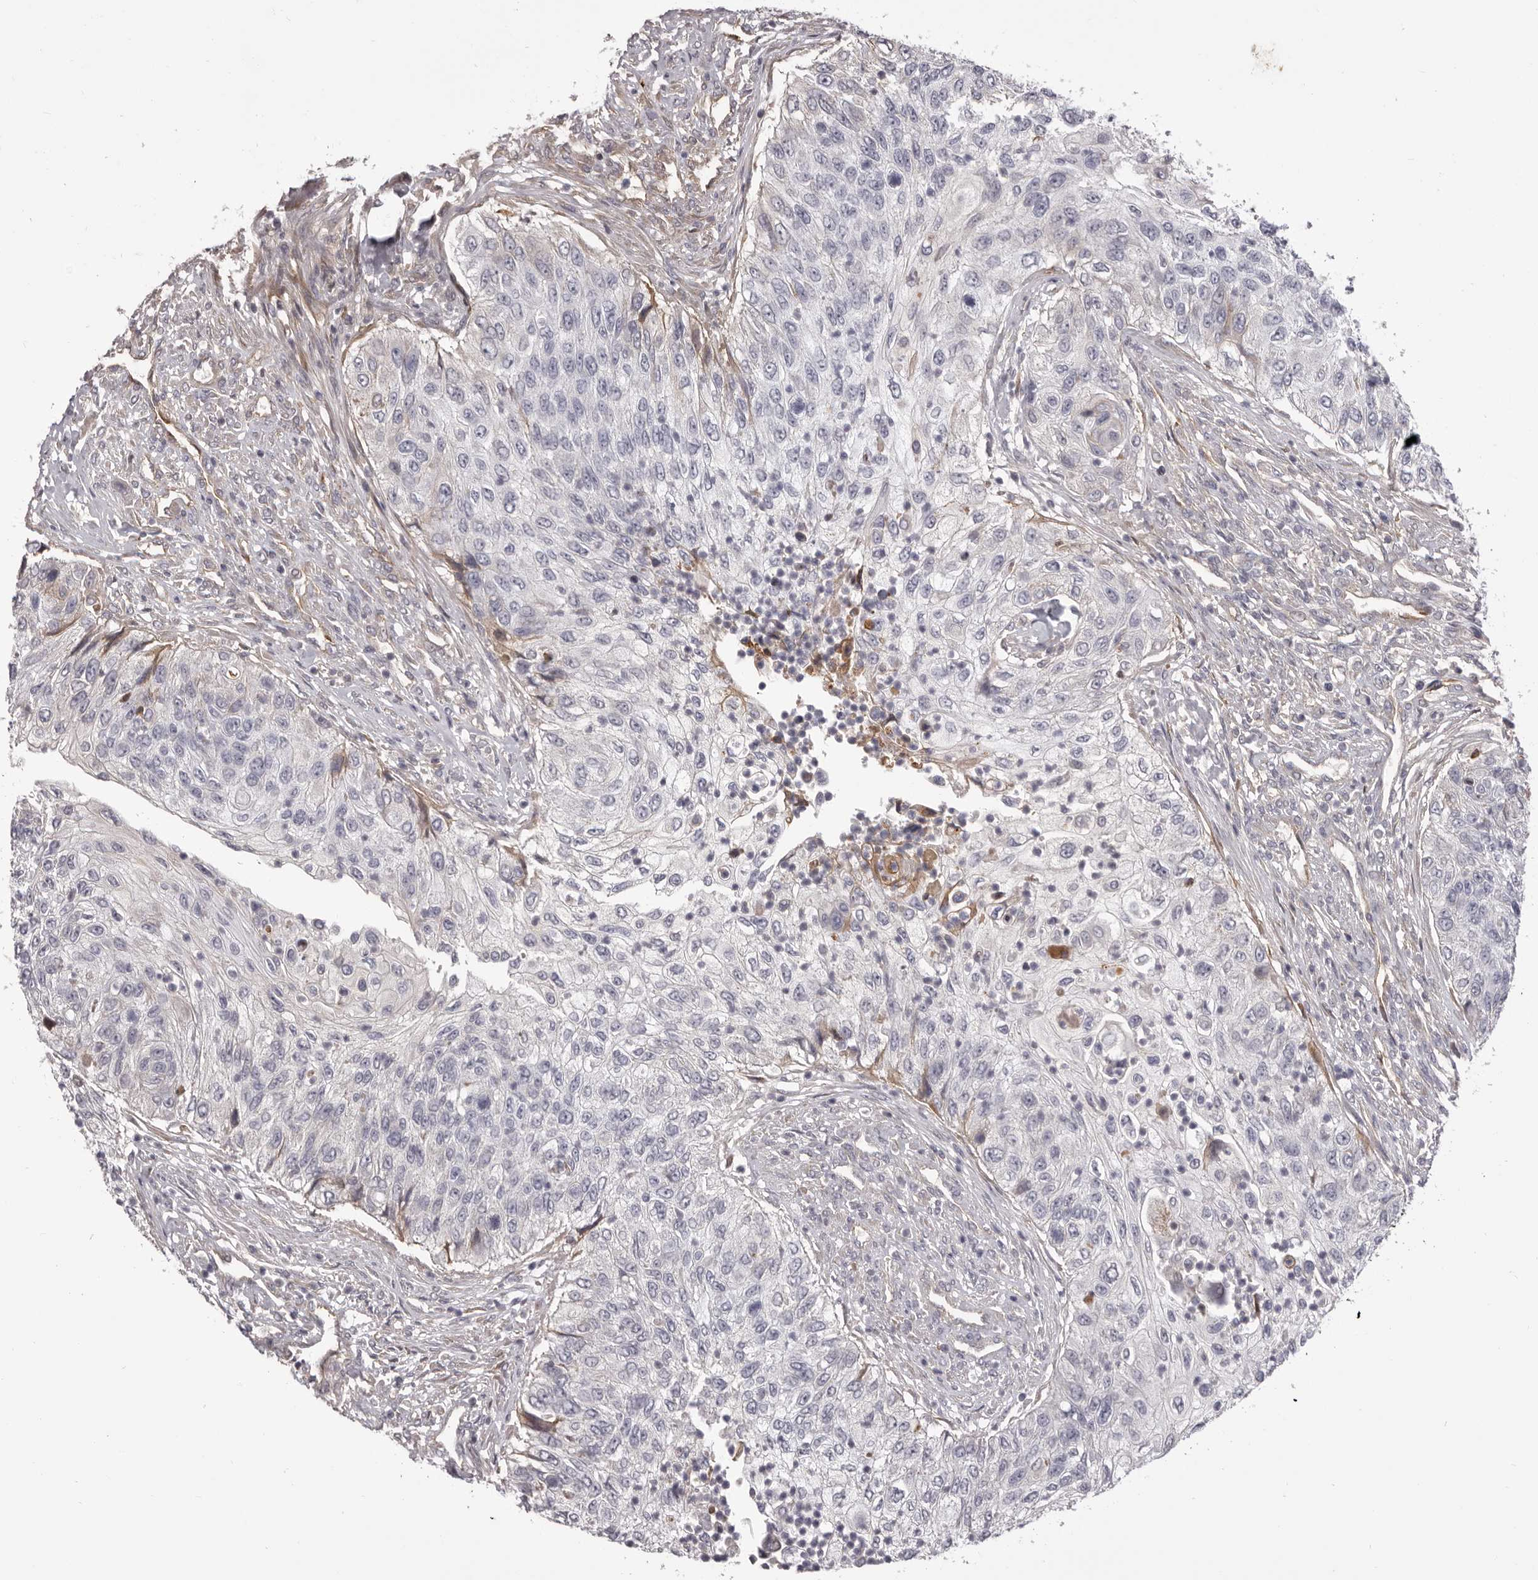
{"staining": {"intensity": "negative", "quantity": "none", "location": "none"}, "tissue": "urothelial cancer", "cell_type": "Tumor cells", "image_type": "cancer", "snomed": [{"axis": "morphology", "description": "Urothelial carcinoma, High grade"}, {"axis": "topography", "description": "Urinary bladder"}], "caption": "Tumor cells show no significant positivity in urothelial cancer.", "gene": "OTUD3", "patient": {"sex": "female", "age": 60}}